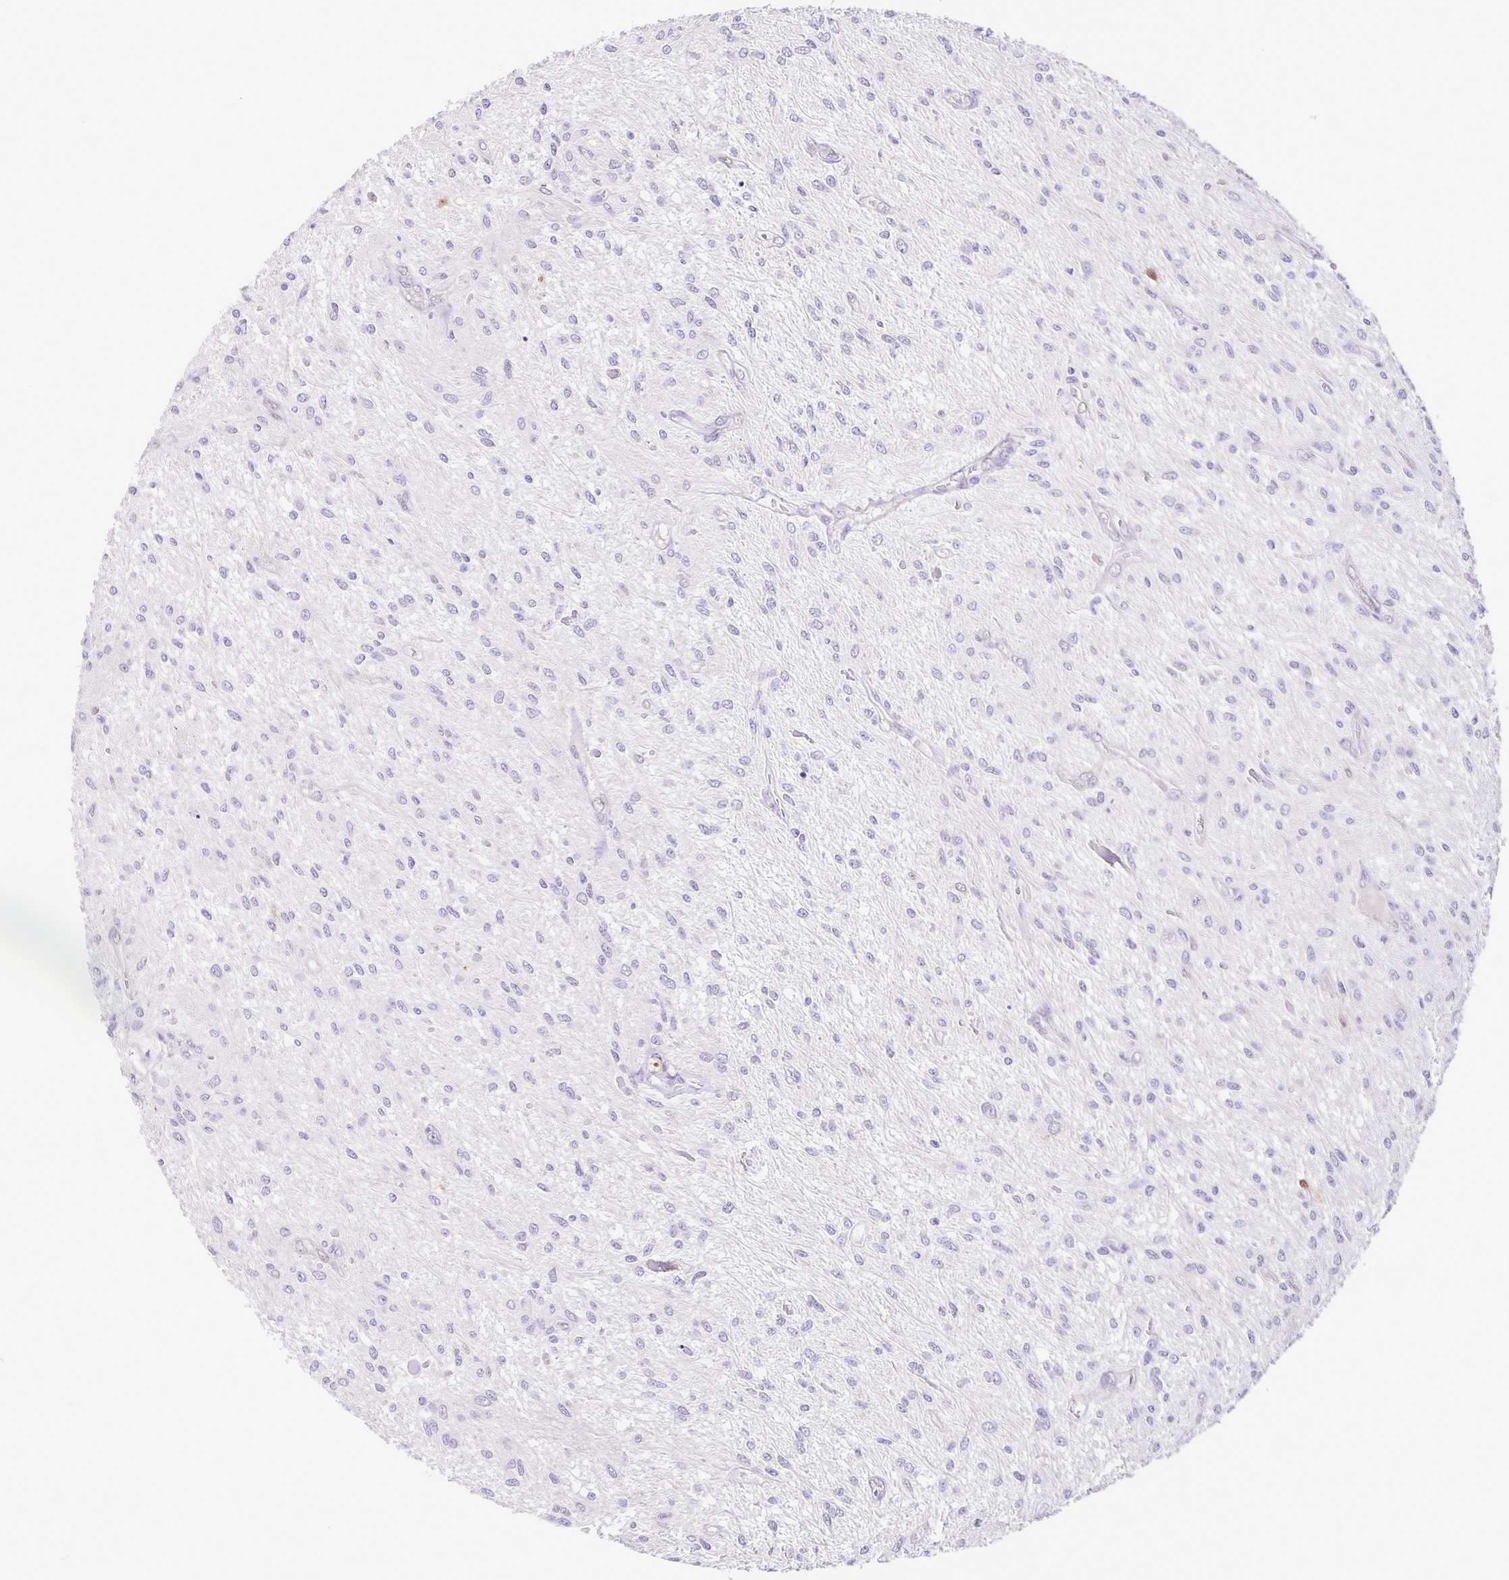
{"staining": {"intensity": "negative", "quantity": "none", "location": "none"}, "tissue": "glioma", "cell_type": "Tumor cells", "image_type": "cancer", "snomed": [{"axis": "morphology", "description": "Glioma, malignant, Low grade"}, {"axis": "topography", "description": "Cerebellum"}], "caption": "The immunohistochemistry (IHC) micrograph has no significant positivity in tumor cells of malignant glioma (low-grade) tissue.", "gene": "FOSL2", "patient": {"sex": "female", "age": 14}}